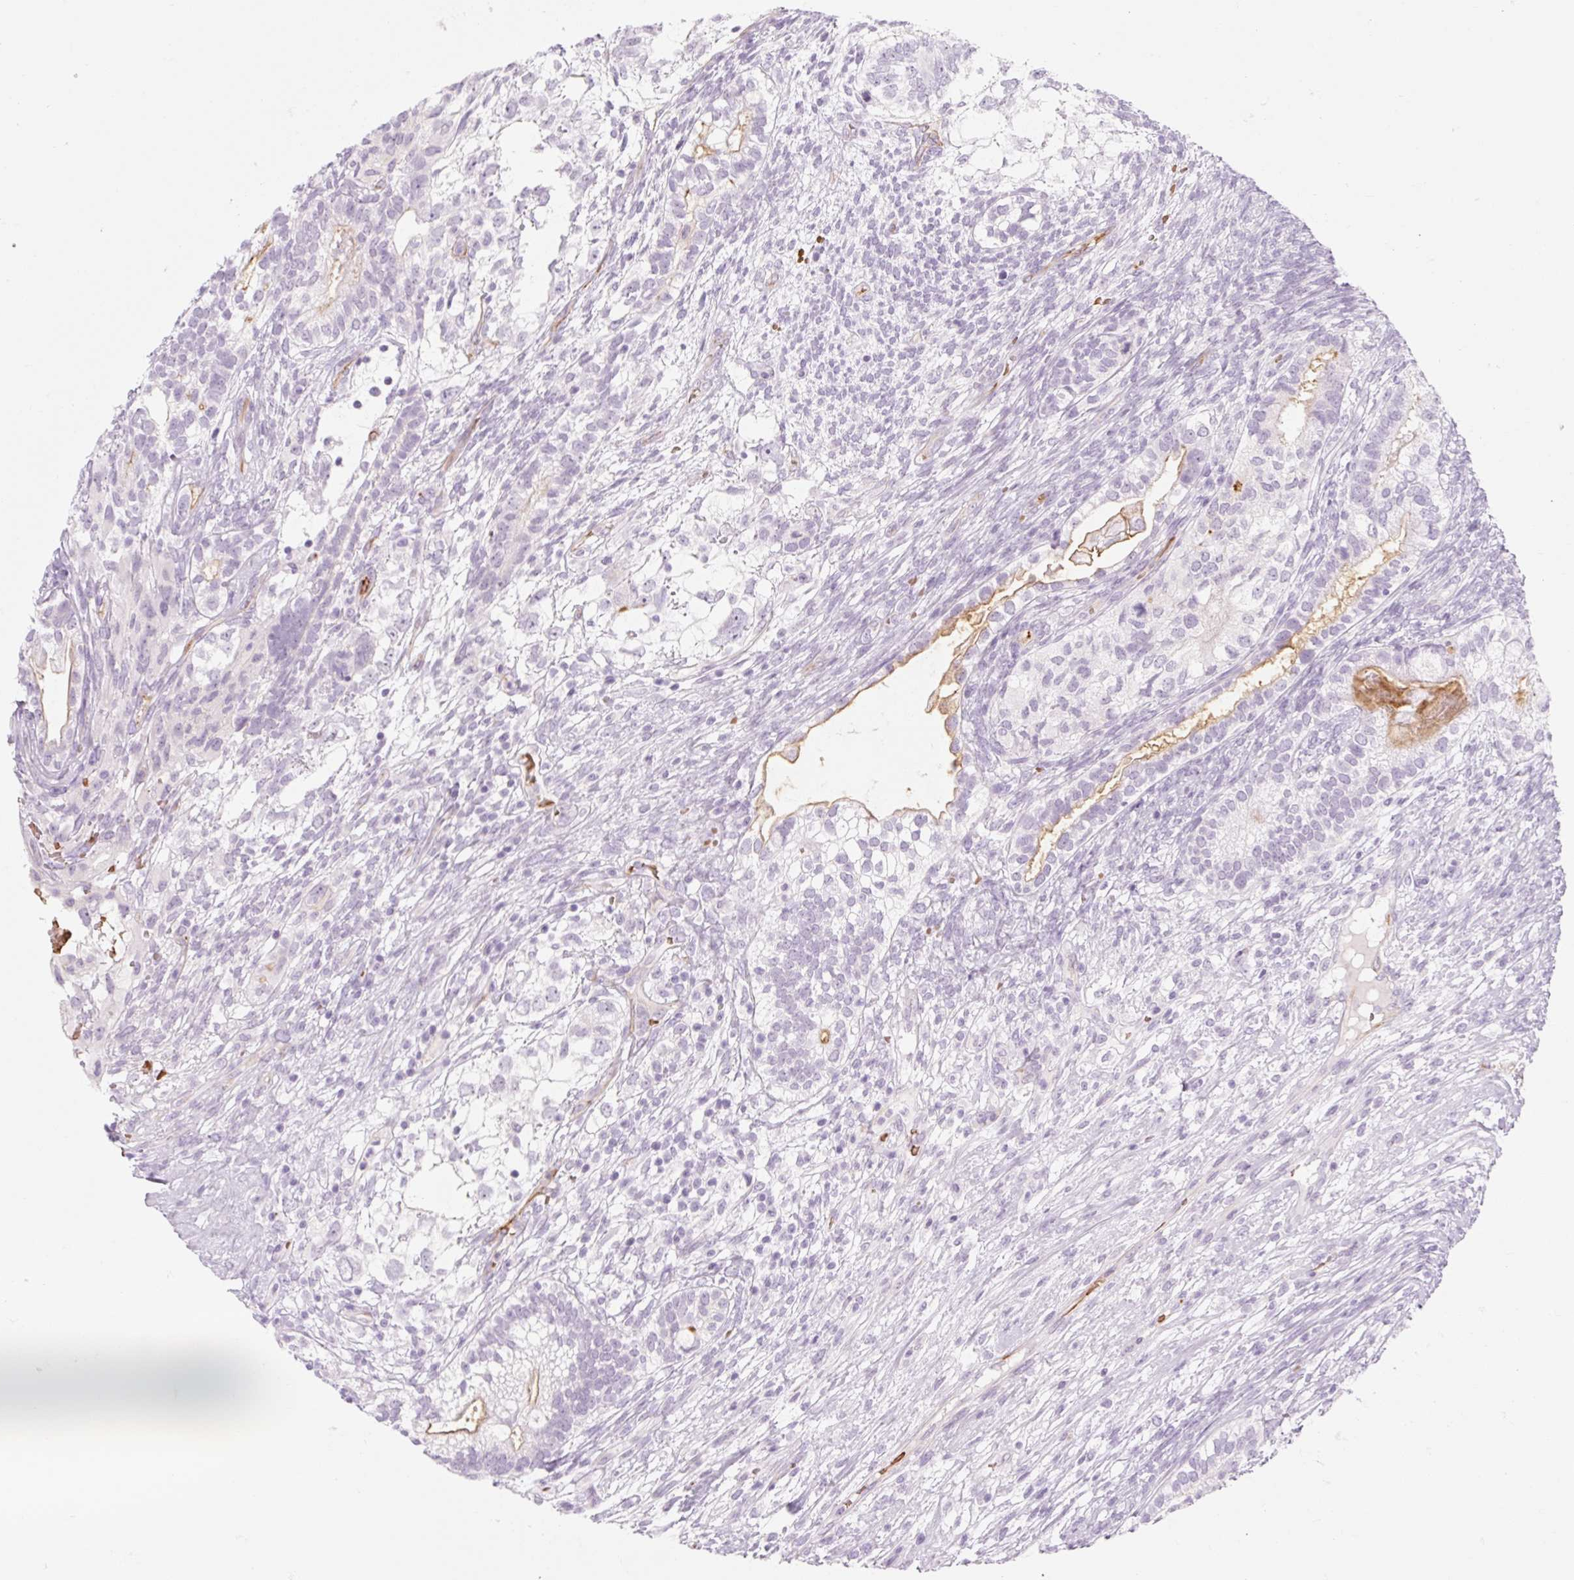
{"staining": {"intensity": "negative", "quantity": "none", "location": "none"}, "tissue": "testis cancer", "cell_type": "Tumor cells", "image_type": "cancer", "snomed": [{"axis": "morphology", "description": "Seminoma, NOS"}, {"axis": "morphology", "description": "Carcinoma, Embryonal, NOS"}, {"axis": "topography", "description": "Testis"}], "caption": "The image demonstrates no staining of tumor cells in testis embryonal carcinoma.", "gene": "TAF1L", "patient": {"sex": "male", "age": 41}}